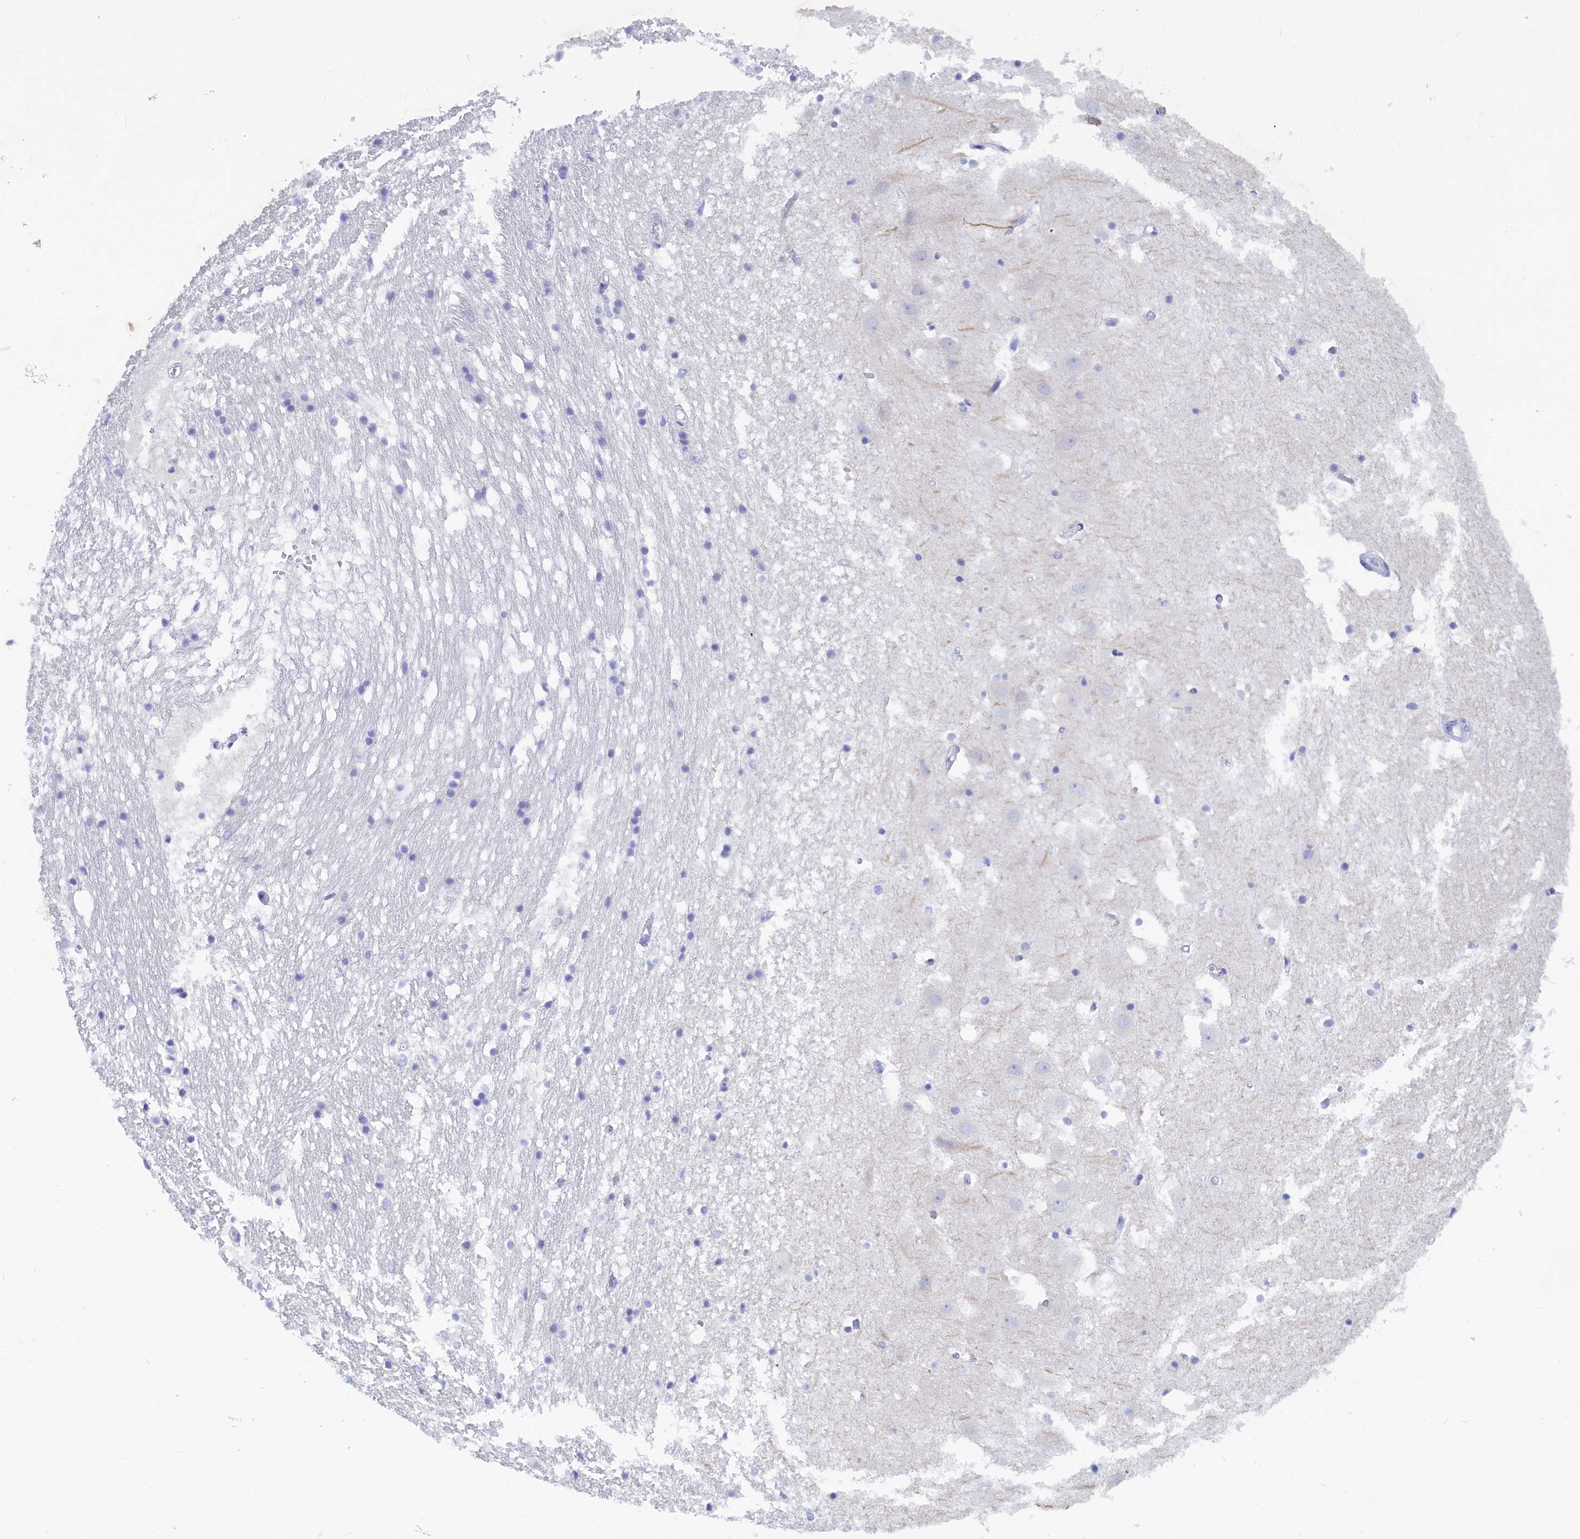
{"staining": {"intensity": "negative", "quantity": "none", "location": "none"}, "tissue": "hippocampus", "cell_type": "Glial cells", "image_type": "normal", "snomed": [{"axis": "morphology", "description": "Normal tissue, NOS"}, {"axis": "topography", "description": "Hippocampus"}], "caption": "Immunohistochemistry micrograph of normal hippocampus: hippocampus stained with DAB exhibits no significant protein staining in glial cells. Nuclei are stained in blue.", "gene": "TRIM10", "patient": {"sex": "female", "age": 52}}